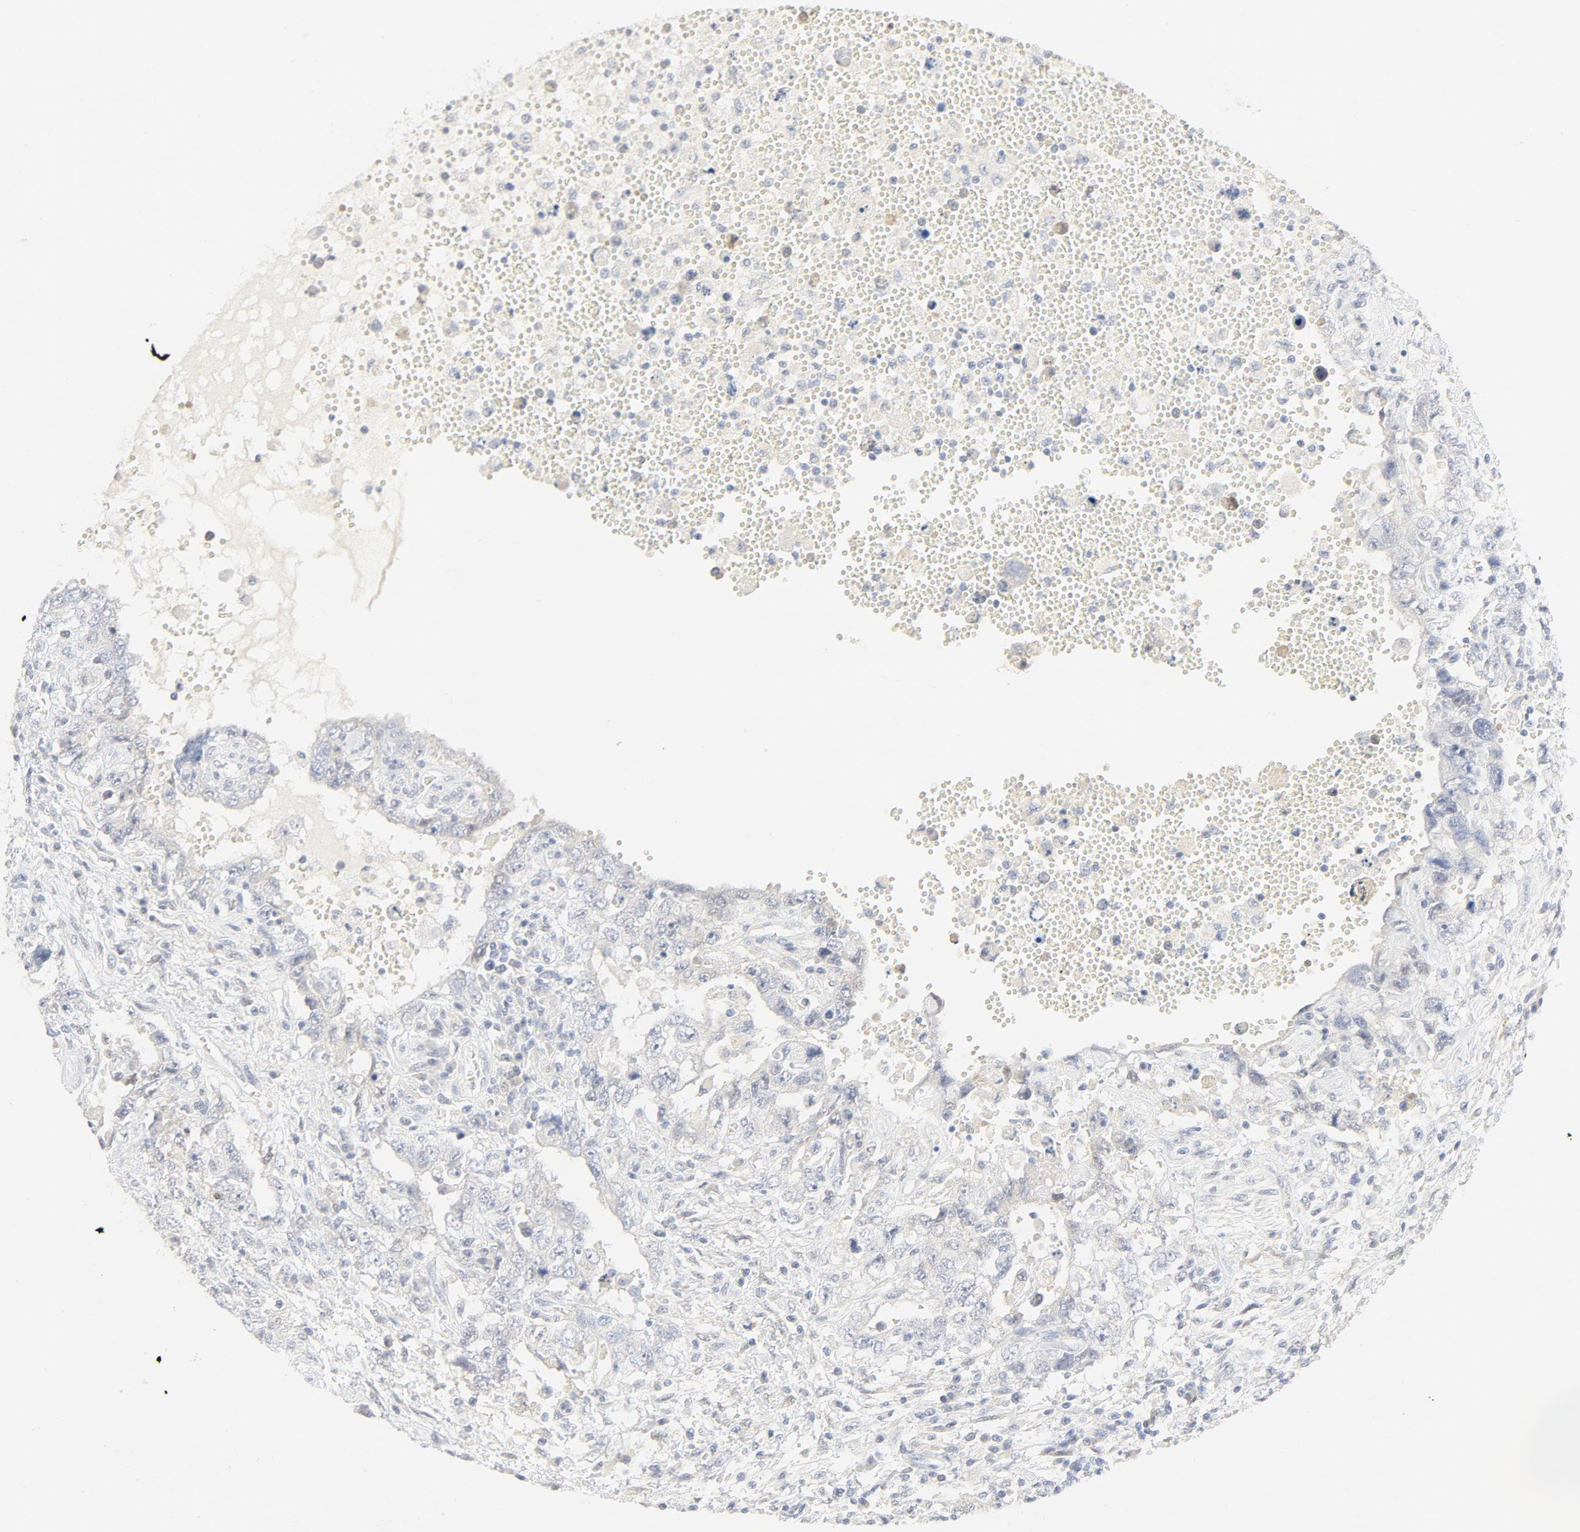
{"staining": {"intensity": "negative", "quantity": "none", "location": "none"}, "tissue": "testis cancer", "cell_type": "Tumor cells", "image_type": "cancer", "snomed": [{"axis": "morphology", "description": "Carcinoma, Embryonal, NOS"}, {"axis": "topography", "description": "Testis"}], "caption": "Image shows no protein positivity in tumor cells of testis embryonal carcinoma tissue.", "gene": "PGM1", "patient": {"sex": "male", "age": 26}}